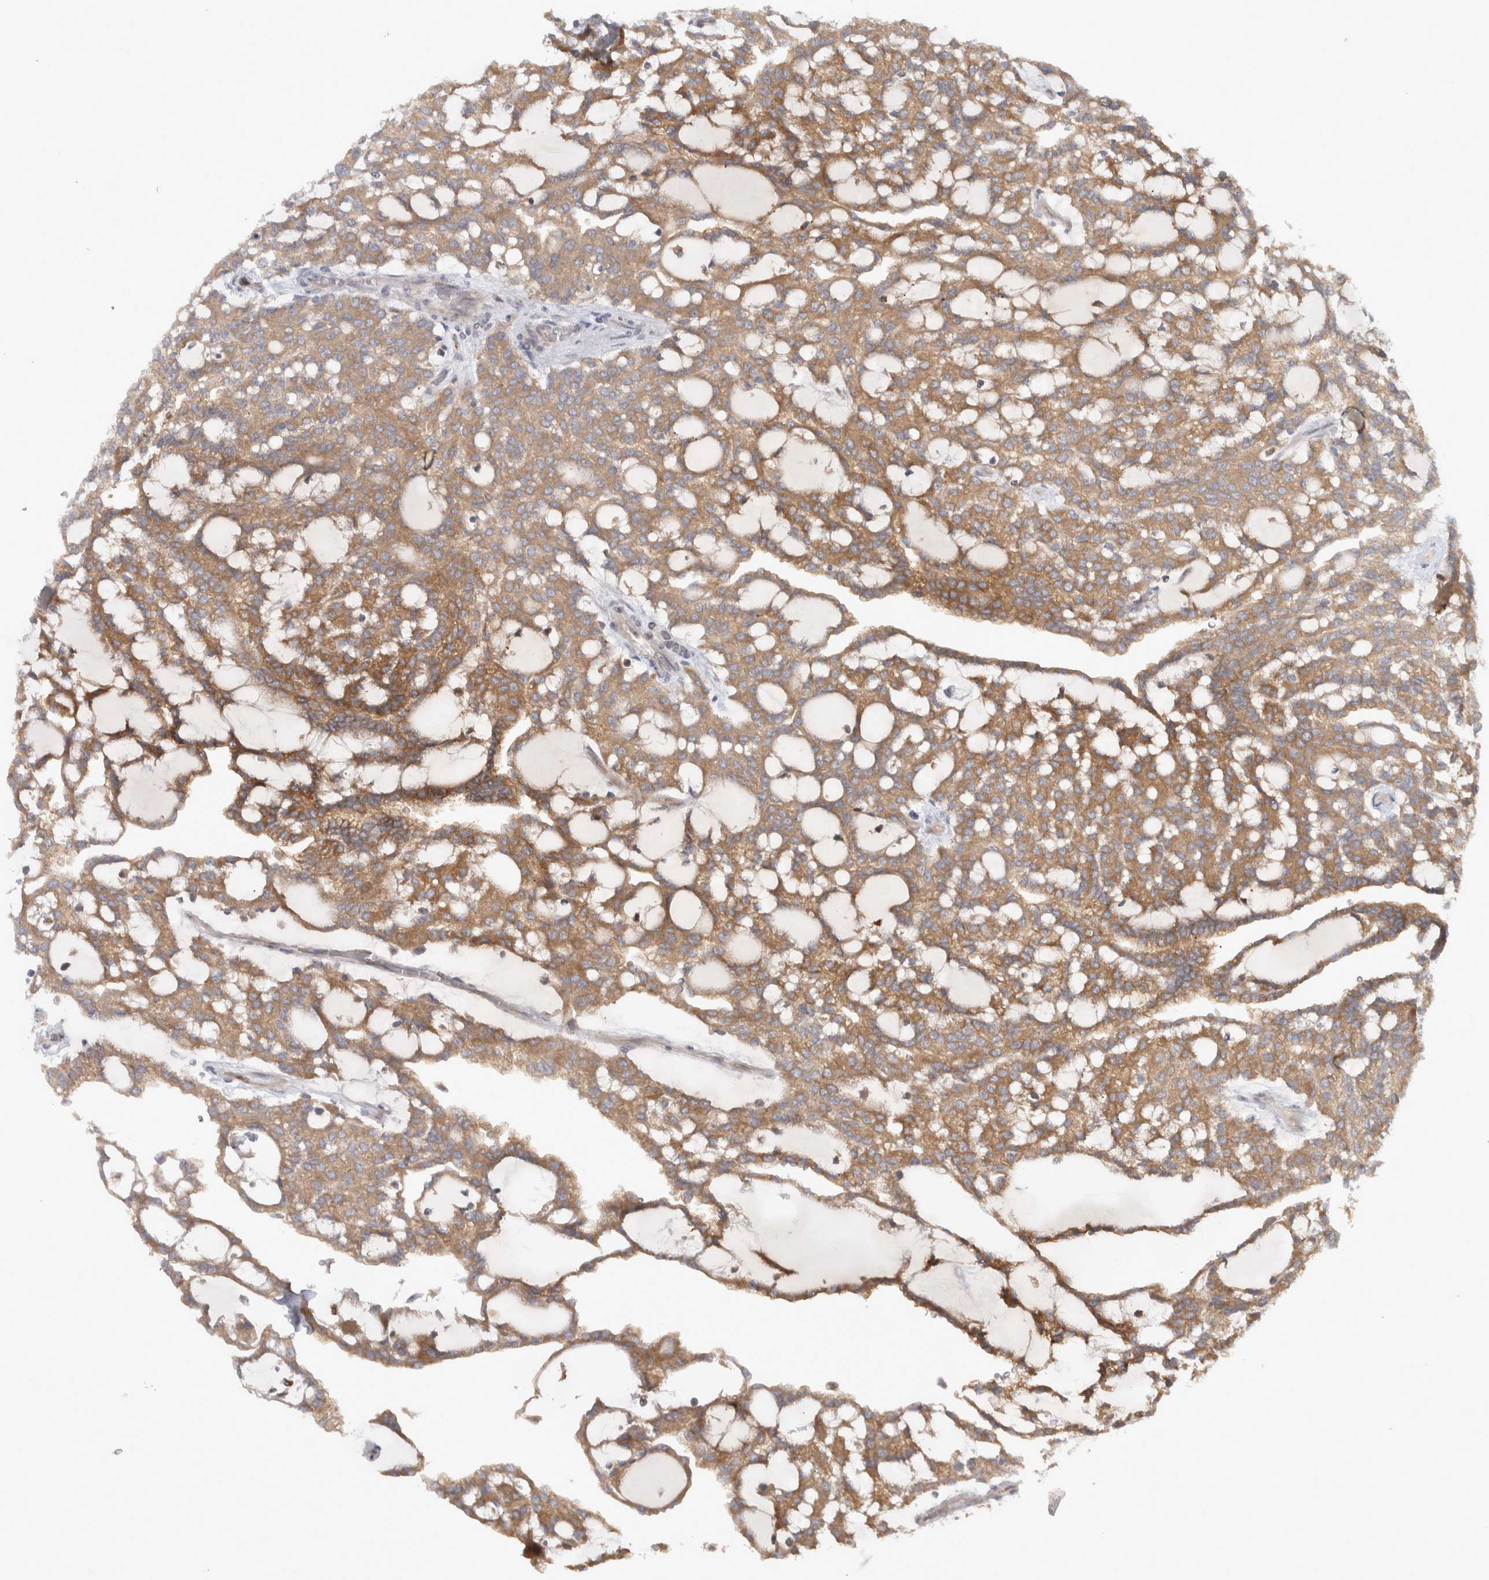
{"staining": {"intensity": "moderate", "quantity": ">75%", "location": "cytoplasmic/membranous"}, "tissue": "renal cancer", "cell_type": "Tumor cells", "image_type": "cancer", "snomed": [{"axis": "morphology", "description": "Adenocarcinoma, NOS"}, {"axis": "topography", "description": "Kidney"}], "caption": "This histopathology image demonstrates immunohistochemistry staining of renal cancer (adenocarcinoma), with medium moderate cytoplasmic/membranous expression in approximately >75% of tumor cells.", "gene": "VEPH1", "patient": {"sex": "male", "age": 63}}